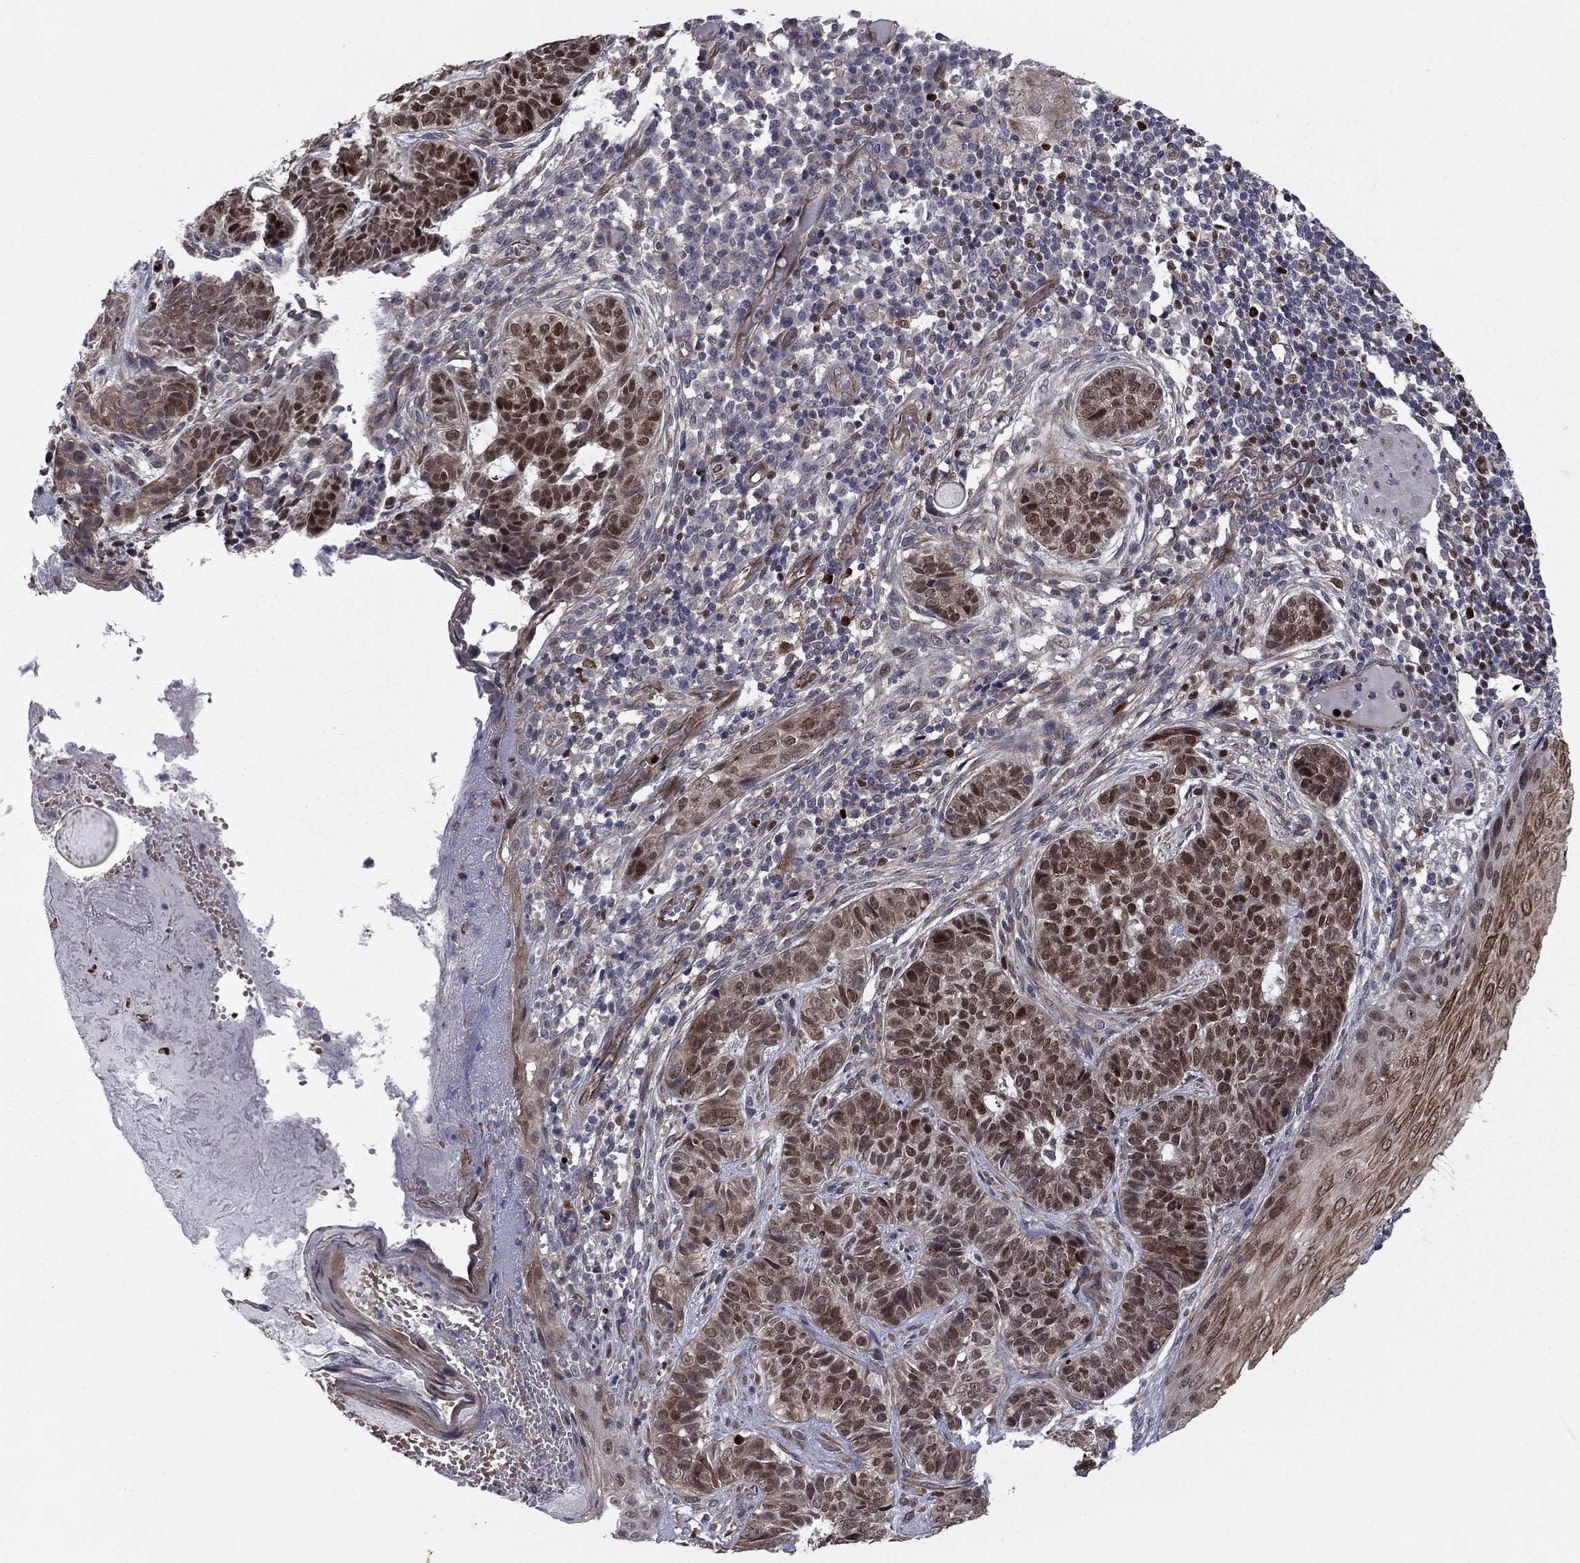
{"staining": {"intensity": "strong", "quantity": "25%-75%", "location": "nuclear"}, "tissue": "skin cancer", "cell_type": "Tumor cells", "image_type": "cancer", "snomed": [{"axis": "morphology", "description": "Basal cell carcinoma"}, {"axis": "topography", "description": "Skin"}], "caption": "Immunohistochemical staining of skin basal cell carcinoma exhibits high levels of strong nuclear protein positivity in approximately 25%-75% of tumor cells. (DAB (3,3'-diaminobenzidine) = brown stain, brightfield microscopy at high magnification).", "gene": "BCL11A", "patient": {"sex": "female", "age": 69}}